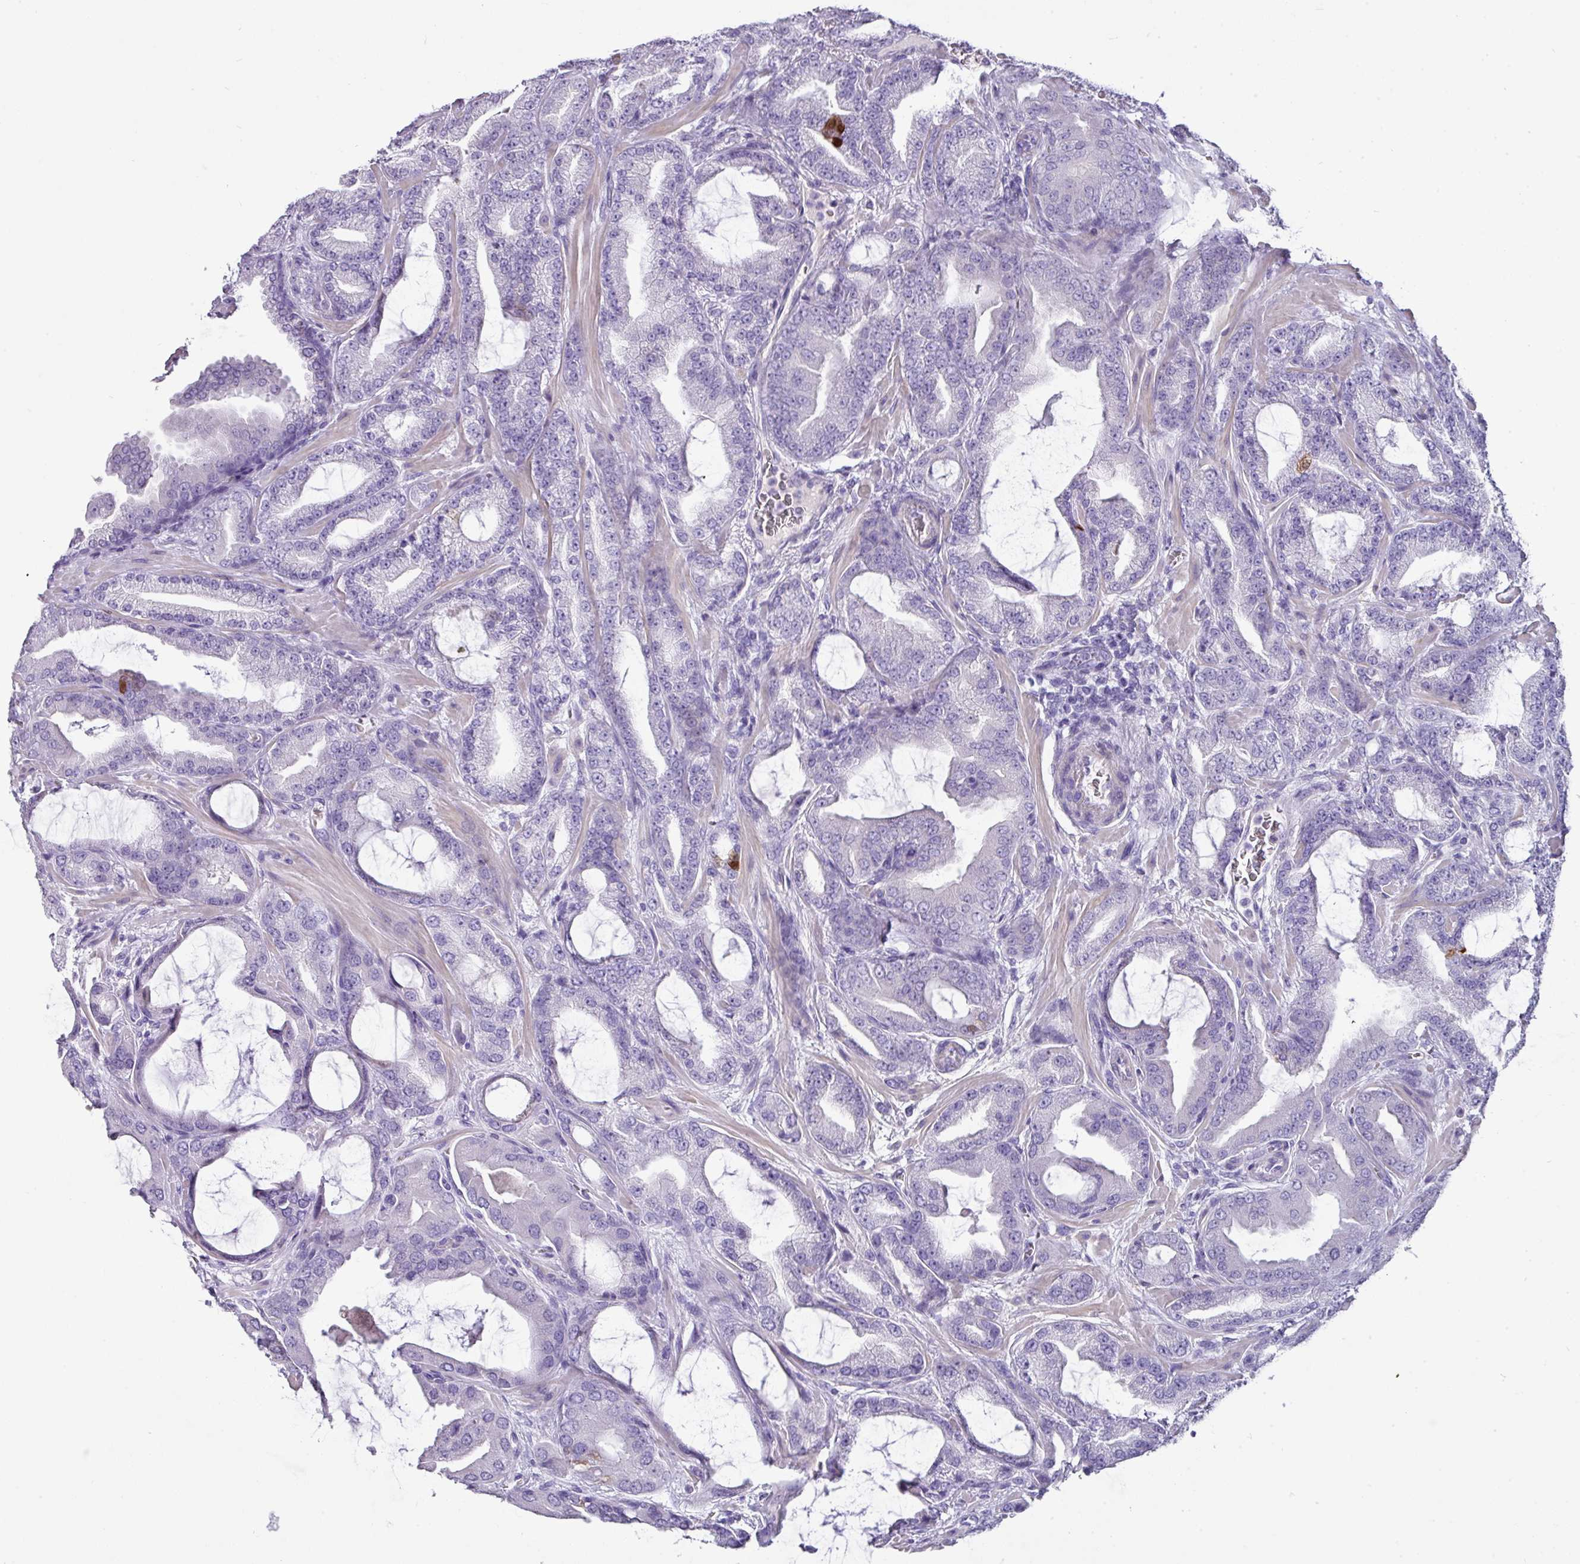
{"staining": {"intensity": "negative", "quantity": "none", "location": "none"}, "tissue": "prostate cancer", "cell_type": "Tumor cells", "image_type": "cancer", "snomed": [{"axis": "morphology", "description": "Adenocarcinoma, High grade"}, {"axis": "topography", "description": "Prostate"}], "caption": "This is an immunohistochemistry (IHC) image of human prostate cancer. There is no positivity in tumor cells.", "gene": "GSTA3", "patient": {"sex": "male", "age": 68}}